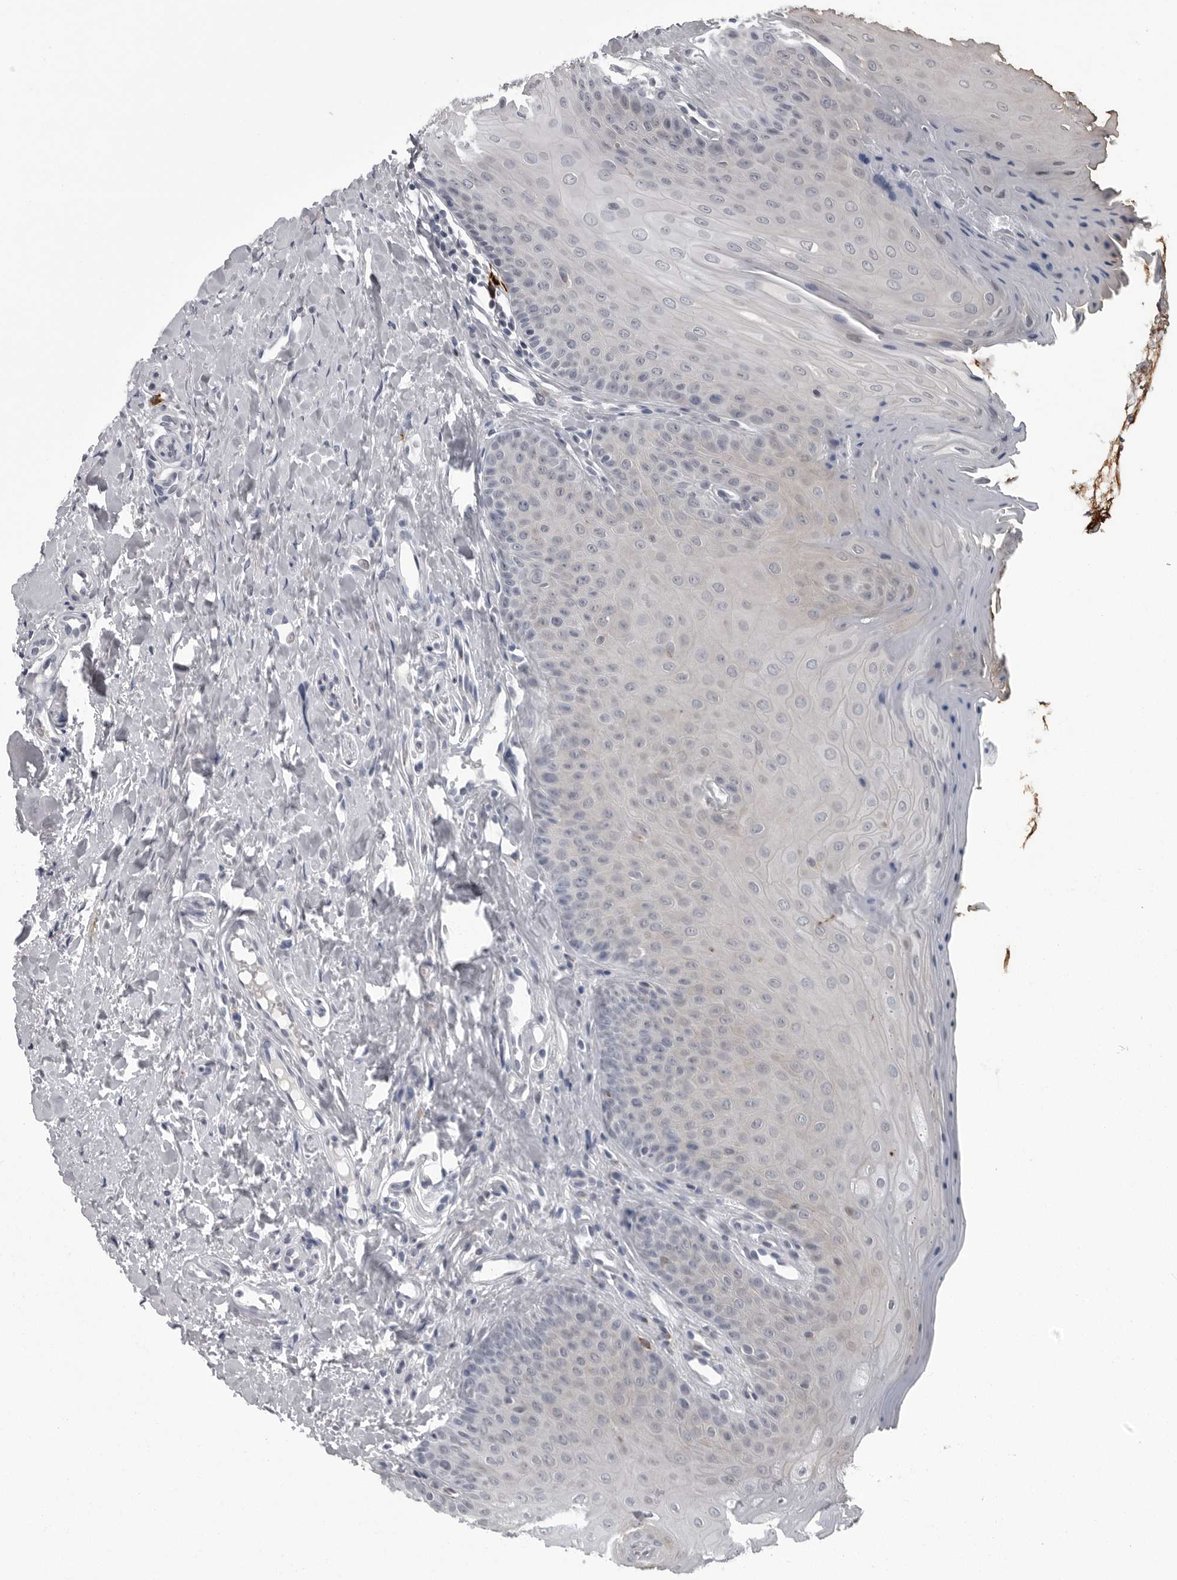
{"staining": {"intensity": "negative", "quantity": "none", "location": "none"}, "tissue": "oral mucosa", "cell_type": "Squamous epithelial cells", "image_type": "normal", "snomed": [{"axis": "morphology", "description": "Normal tissue, NOS"}, {"axis": "topography", "description": "Oral tissue"}], "caption": "Immunohistochemistry (IHC) of benign human oral mucosa exhibits no staining in squamous epithelial cells.", "gene": "LYSMD1", "patient": {"sex": "female", "age": 31}}